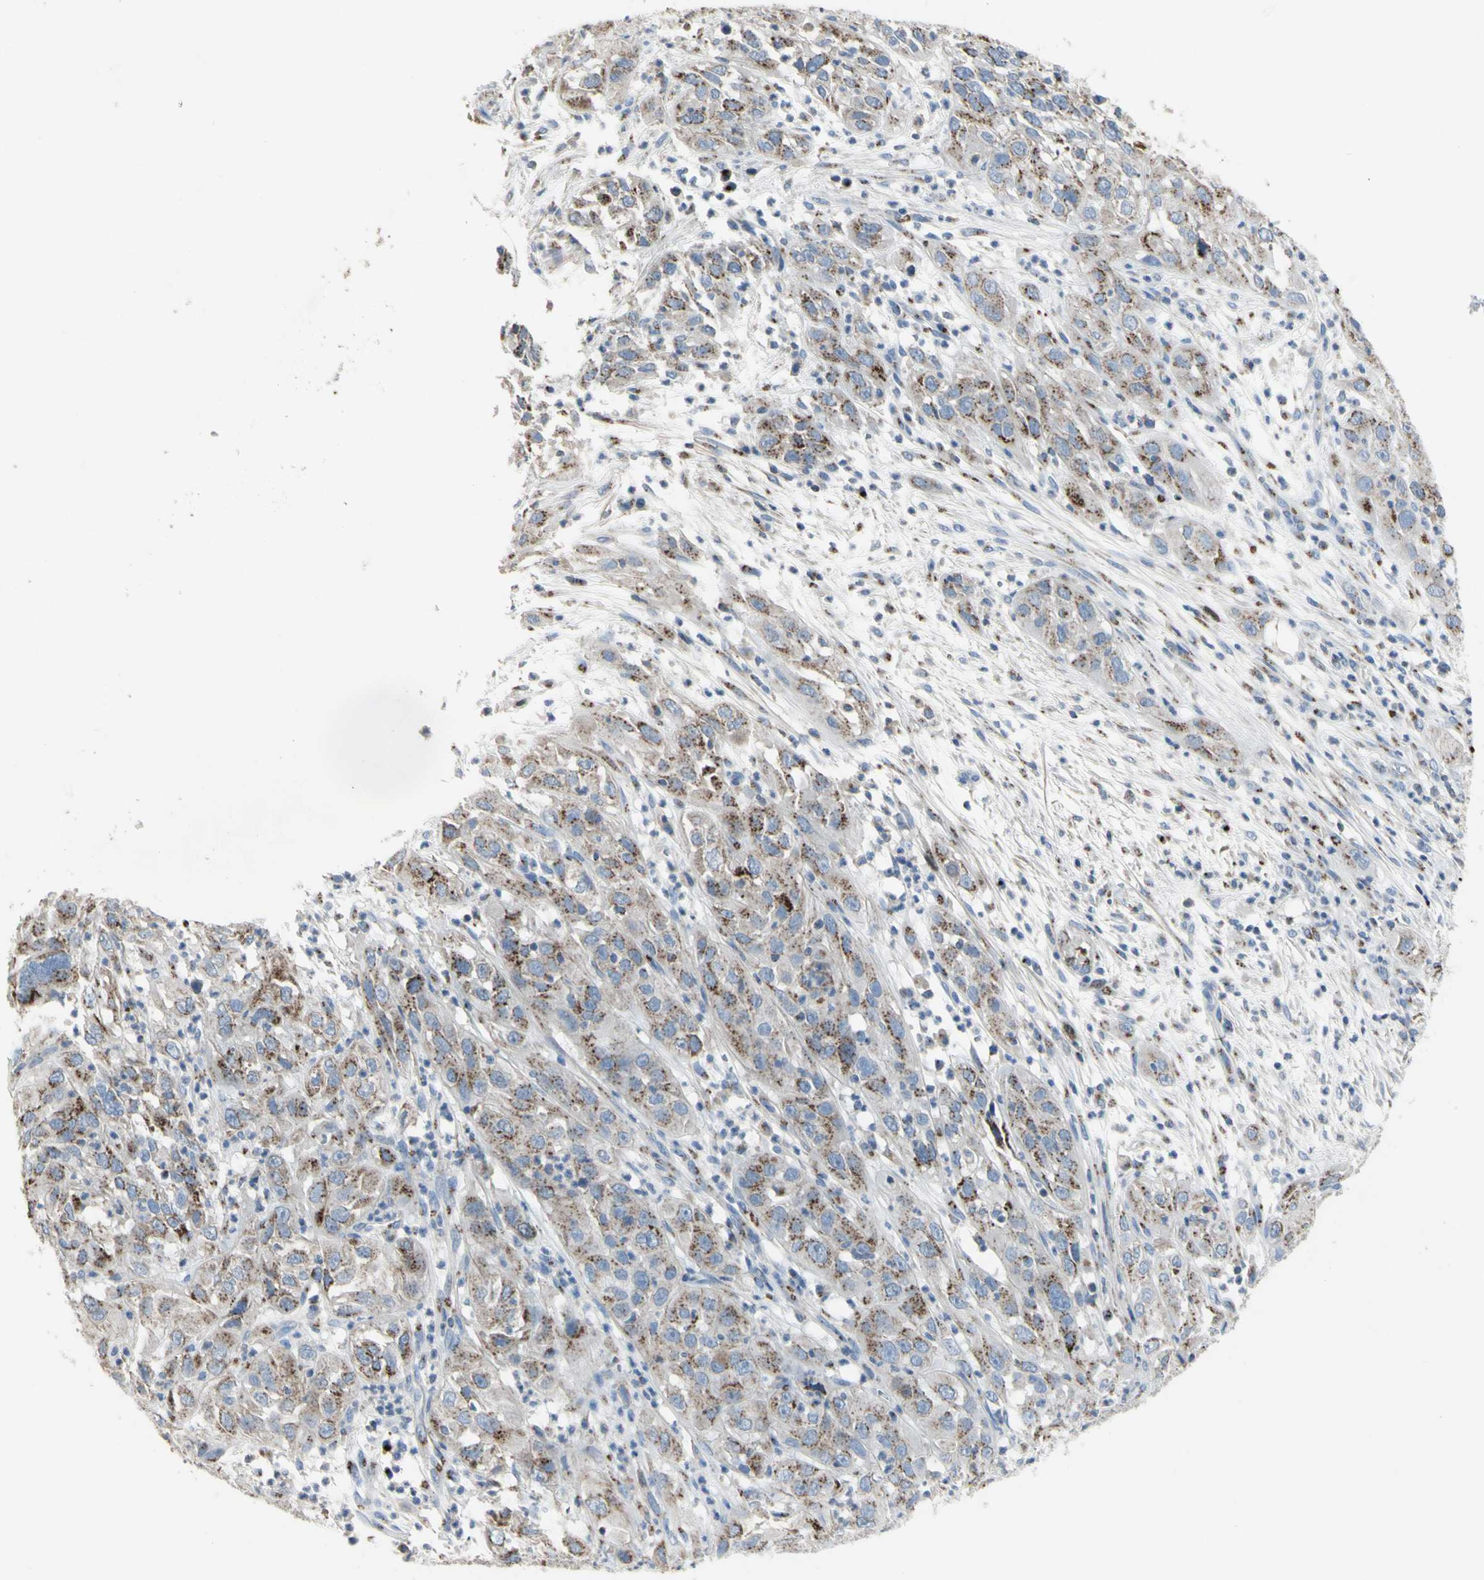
{"staining": {"intensity": "moderate", "quantity": ">75%", "location": "cytoplasmic/membranous"}, "tissue": "cervical cancer", "cell_type": "Tumor cells", "image_type": "cancer", "snomed": [{"axis": "morphology", "description": "Squamous cell carcinoma, NOS"}, {"axis": "topography", "description": "Cervix"}], "caption": "Squamous cell carcinoma (cervical) stained for a protein displays moderate cytoplasmic/membranous positivity in tumor cells.", "gene": "B4GALT3", "patient": {"sex": "female", "age": 32}}